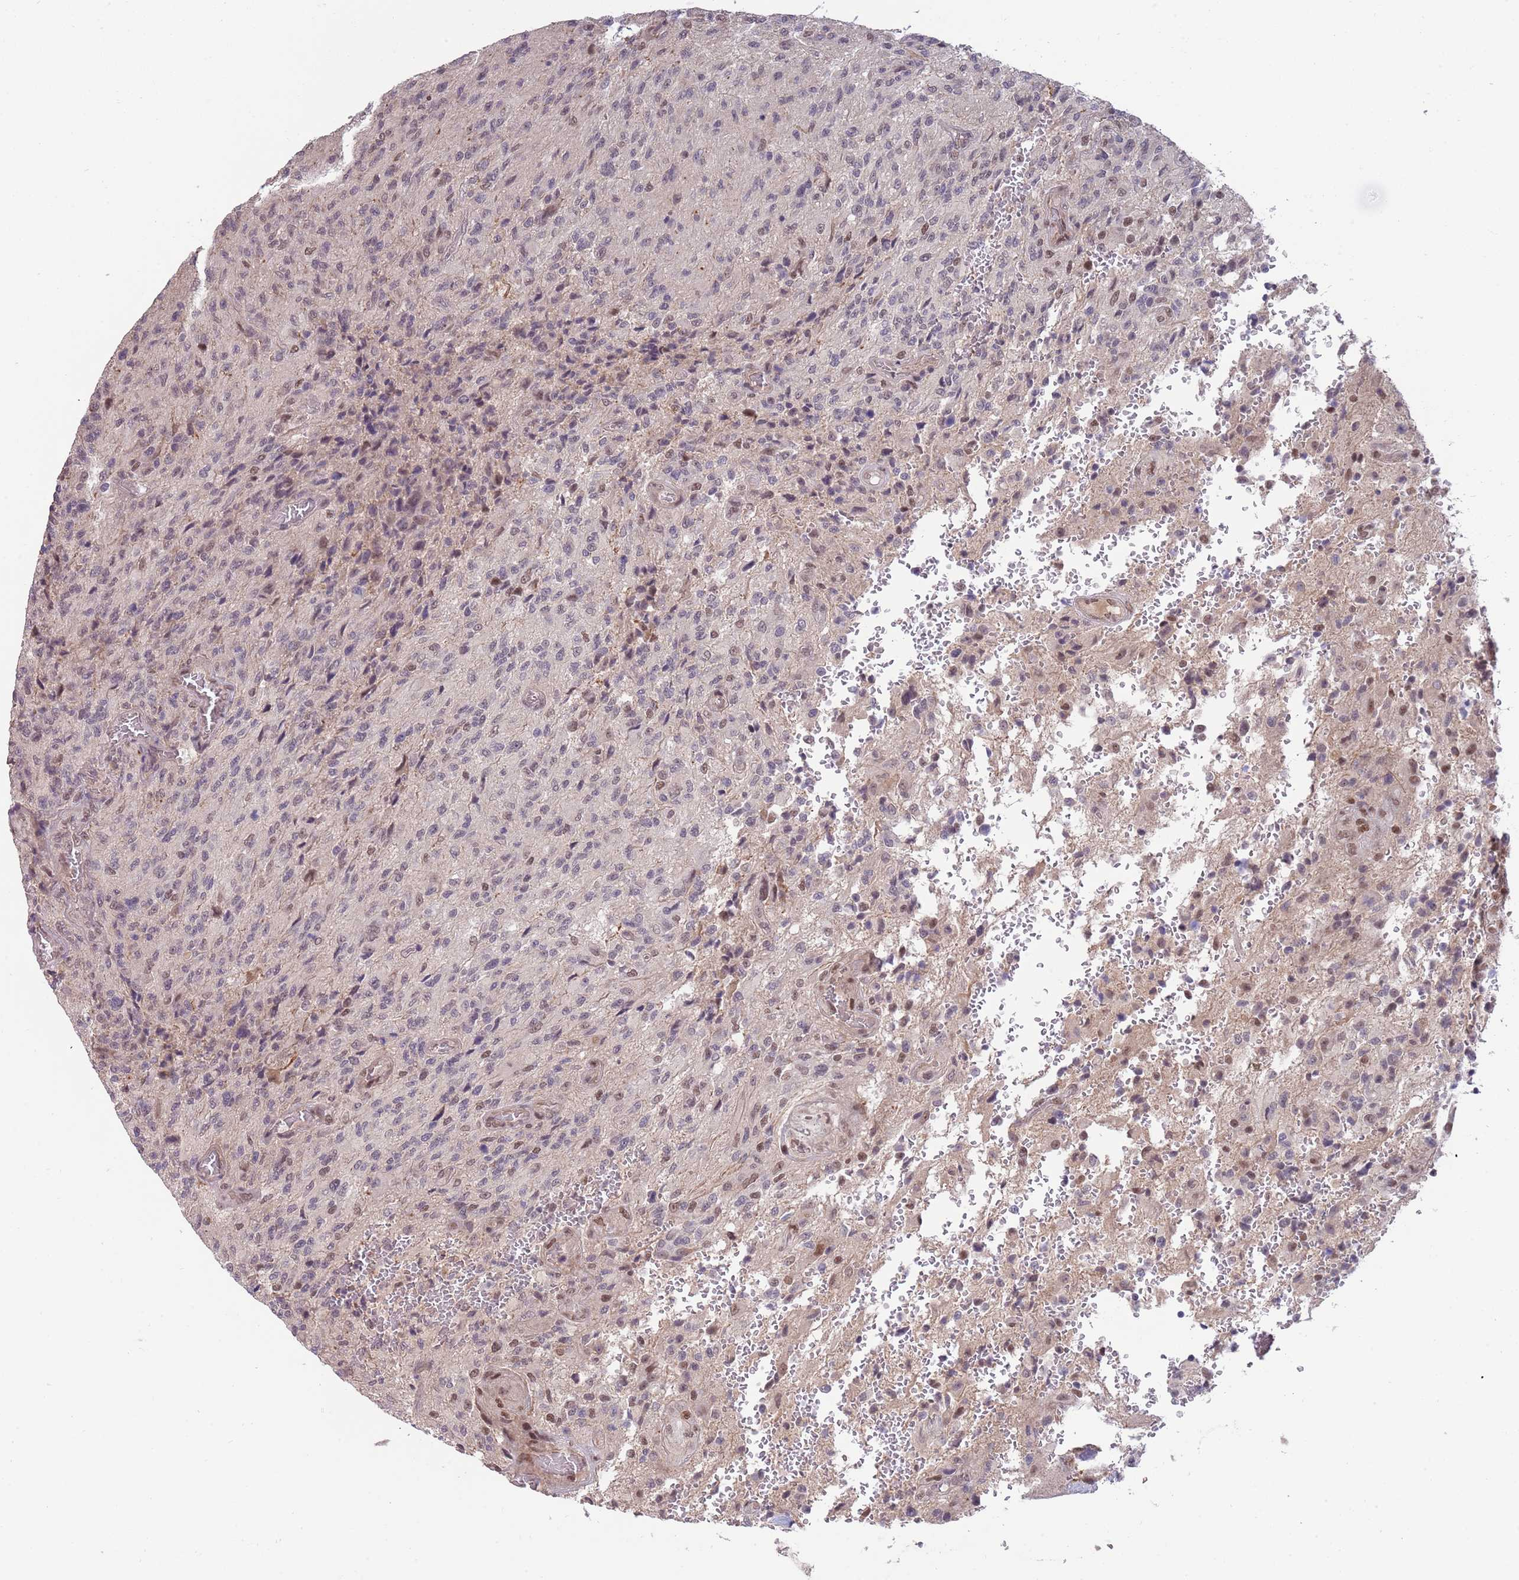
{"staining": {"intensity": "negative", "quantity": "none", "location": "none"}, "tissue": "glioma", "cell_type": "Tumor cells", "image_type": "cancer", "snomed": [{"axis": "morphology", "description": "Normal tissue, NOS"}, {"axis": "morphology", "description": "Glioma, malignant, High grade"}, {"axis": "topography", "description": "Cerebral cortex"}], "caption": "Glioma was stained to show a protein in brown. There is no significant staining in tumor cells.", "gene": "ZBTB7A", "patient": {"sex": "male", "age": 56}}